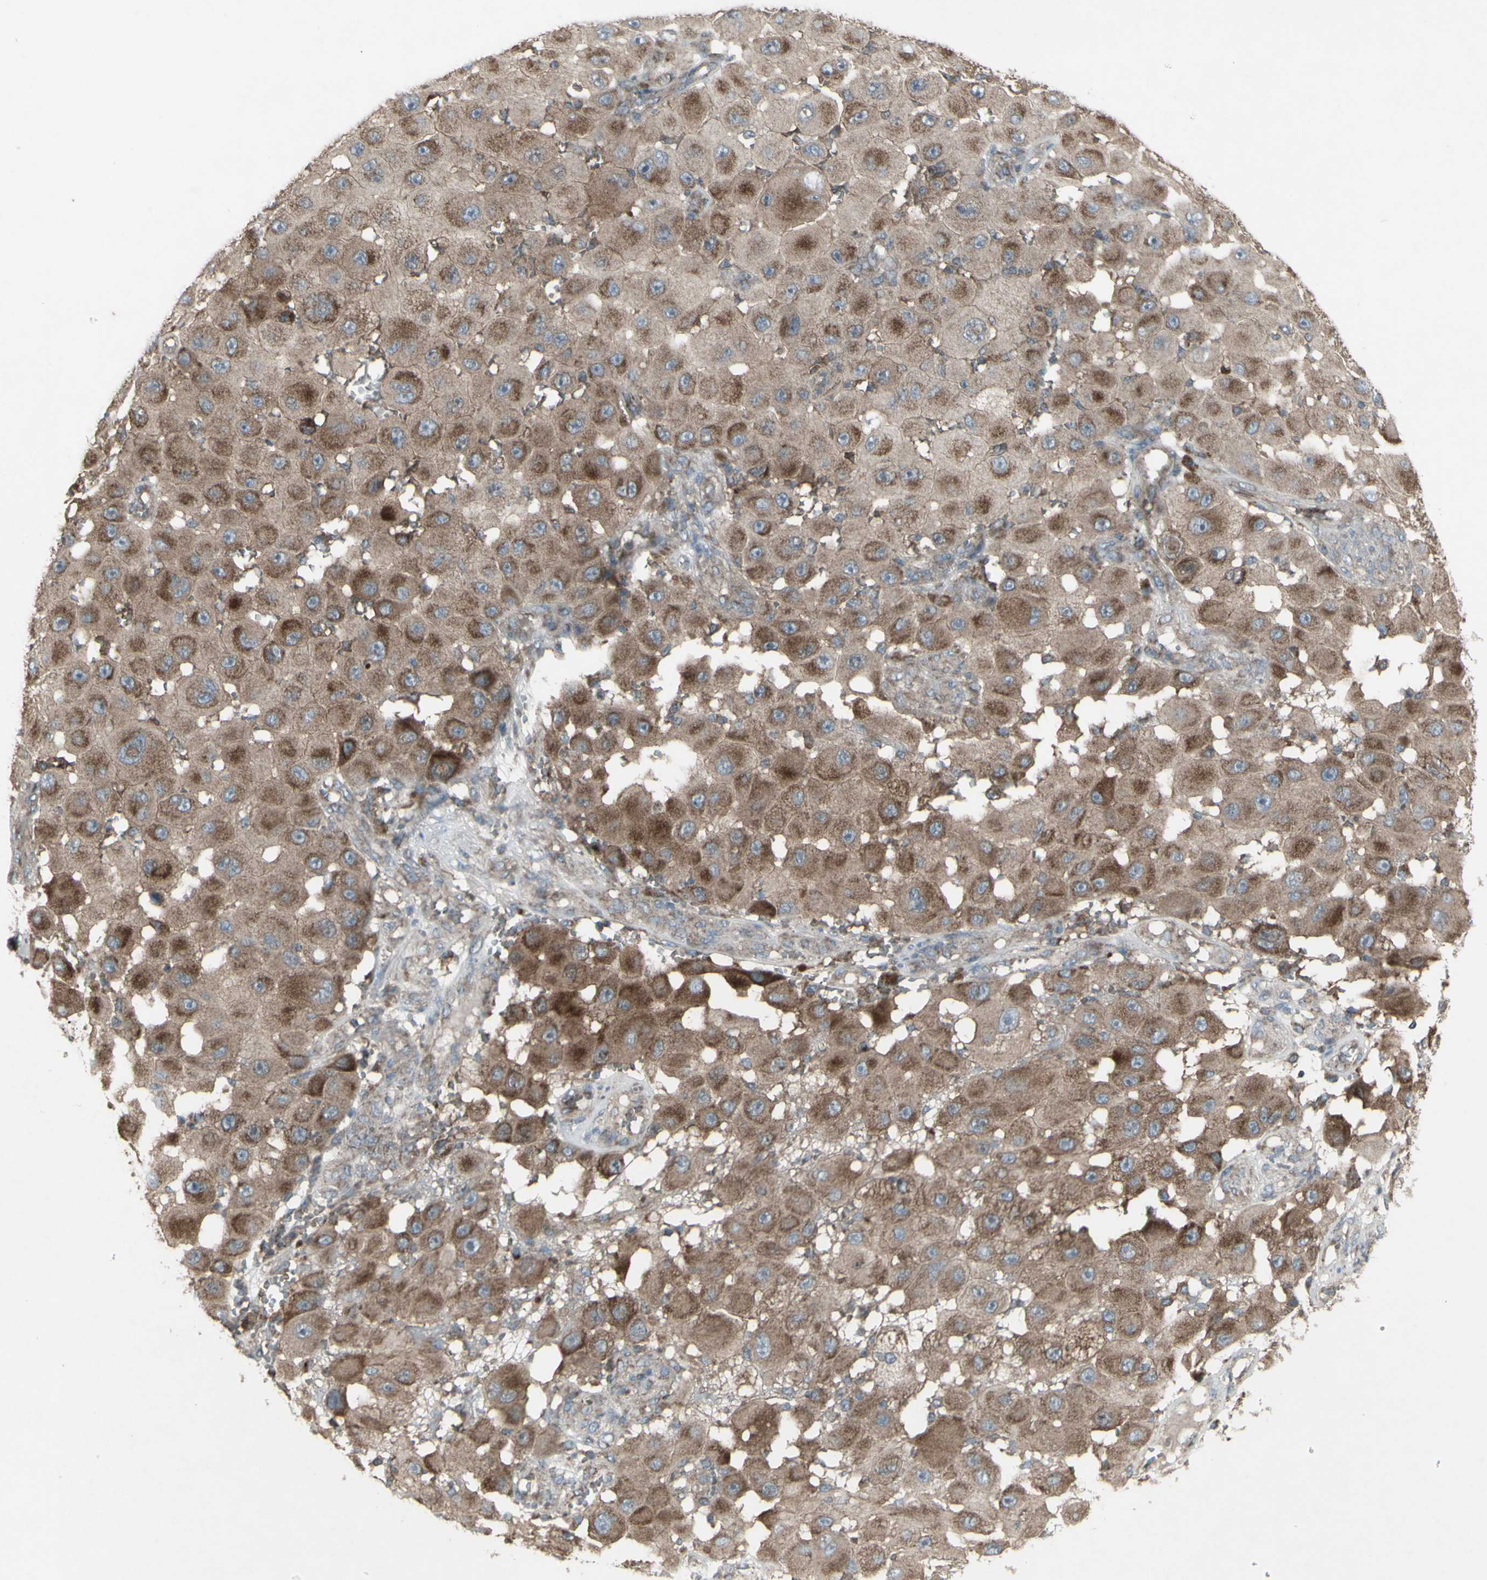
{"staining": {"intensity": "moderate", "quantity": ">75%", "location": "cytoplasmic/membranous"}, "tissue": "melanoma", "cell_type": "Tumor cells", "image_type": "cancer", "snomed": [{"axis": "morphology", "description": "Malignant melanoma, NOS"}, {"axis": "topography", "description": "Skin"}], "caption": "Immunohistochemical staining of human melanoma demonstrates medium levels of moderate cytoplasmic/membranous staining in approximately >75% of tumor cells.", "gene": "SHC1", "patient": {"sex": "female", "age": 81}}